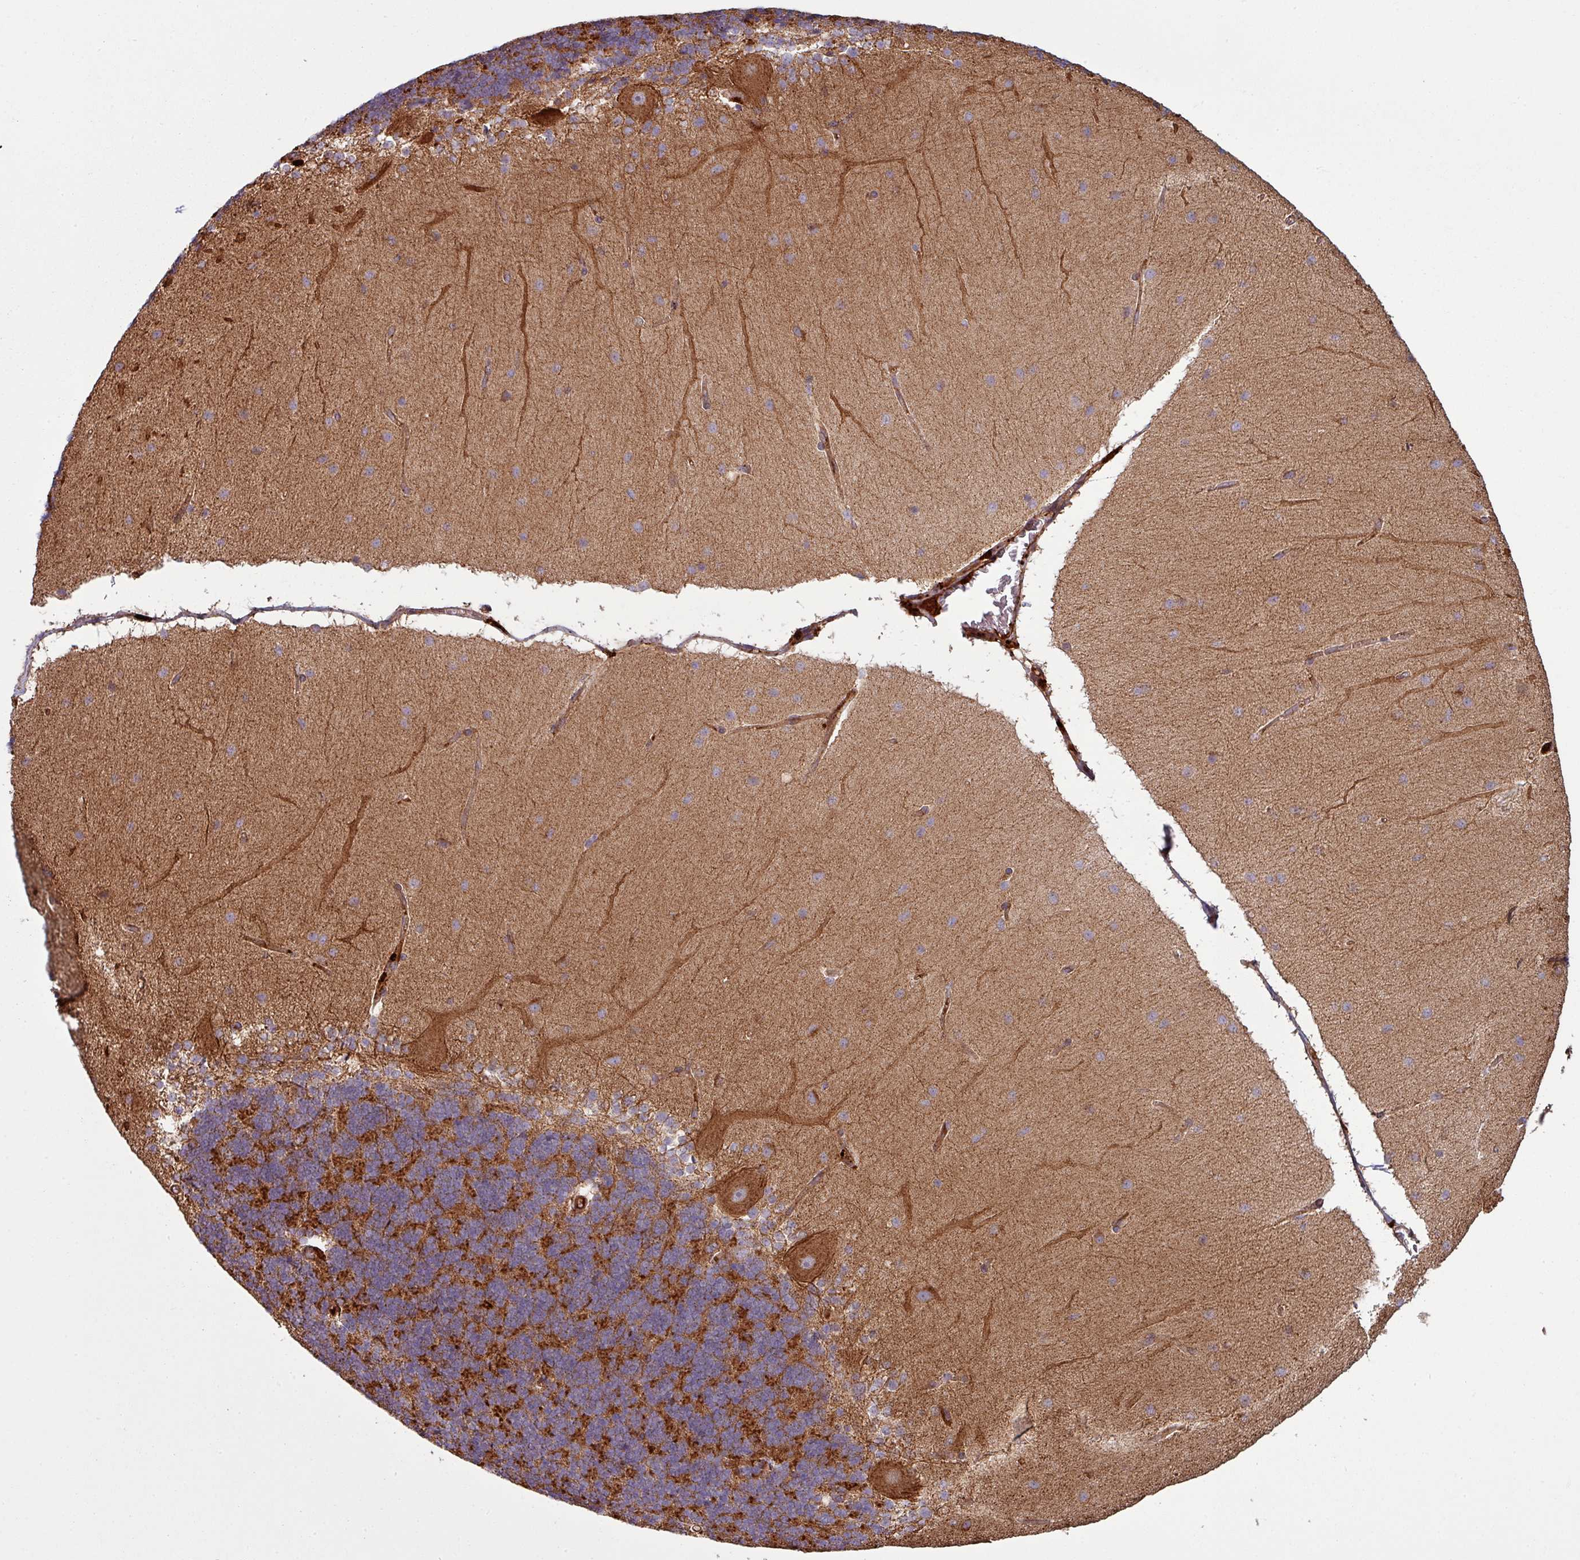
{"staining": {"intensity": "strong", "quantity": ">75%", "location": "cytoplasmic/membranous"}, "tissue": "cerebellum", "cell_type": "Cells in granular layer", "image_type": "normal", "snomed": [{"axis": "morphology", "description": "Normal tissue, NOS"}, {"axis": "topography", "description": "Cerebellum"}], "caption": "Cerebellum was stained to show a protein in brown. There is high levels of strong cytoplasmic/membranous staining in approximately >75% of cells in granular layer.", "gene": "SNRNP25", "patient": {"sex": "female", "age": 54}}